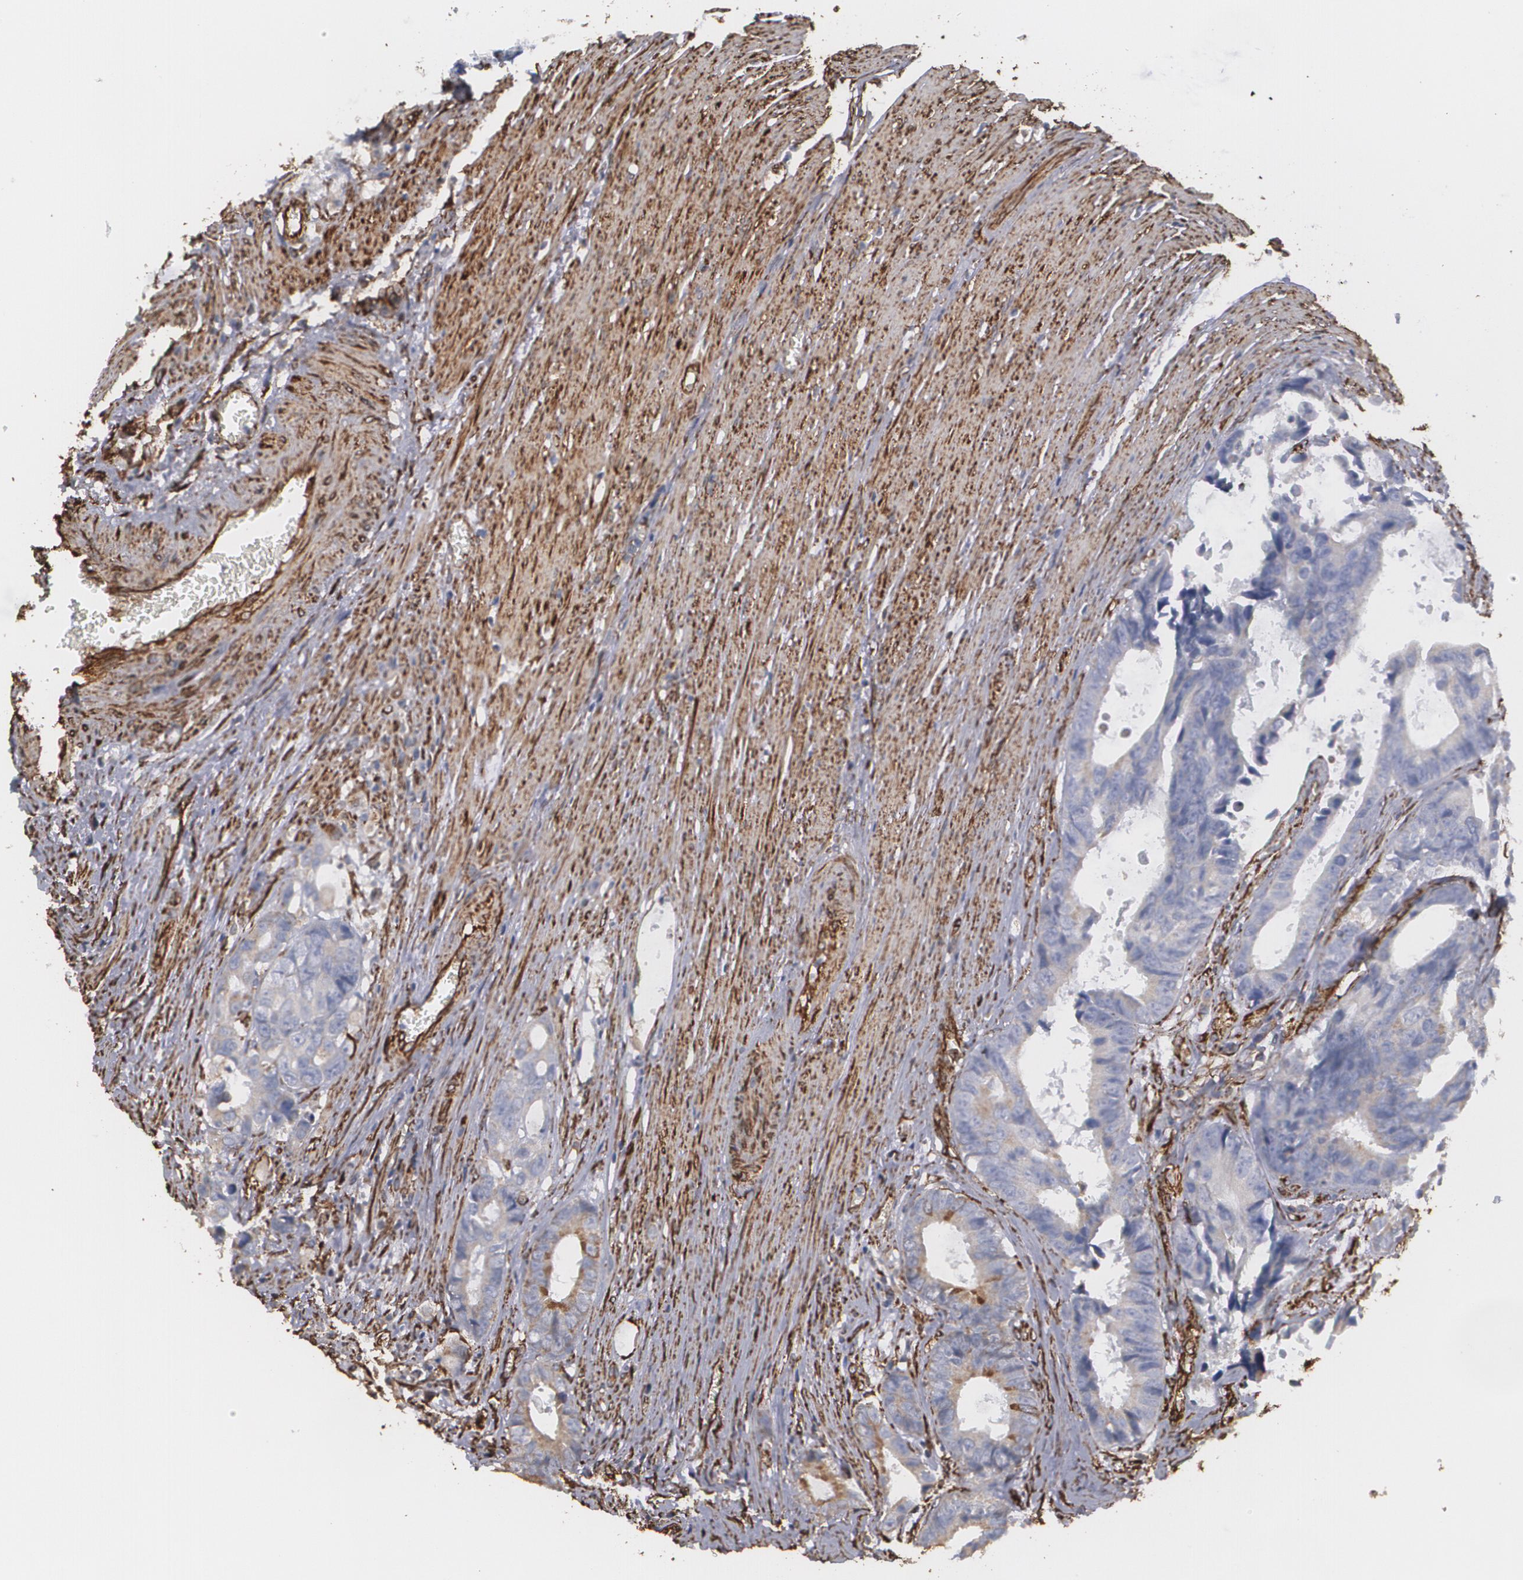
{"staining": {"intensity": "weak", "quantity": "25%-75%", "location": "cytoplasmic/membranous"}, "tissue": "colorectal cancer", "cell_type": "Tumor cells", "image_type": "cancer", "snomed": [{"axis": "morphology", "description": "Adenocarcinoma, NOS"}, {"axis": "topography", "description": "Rectum"}], "caption": "Immunohistochemistry of colorectal cancer reveals low levels of weak cytoplasmic/membranous staining in about 25%-75% of tumor cells. Nuclei are stained in blue.", "gene": "CYB5R3", "patient": {"sex": "female", "age": 98}}